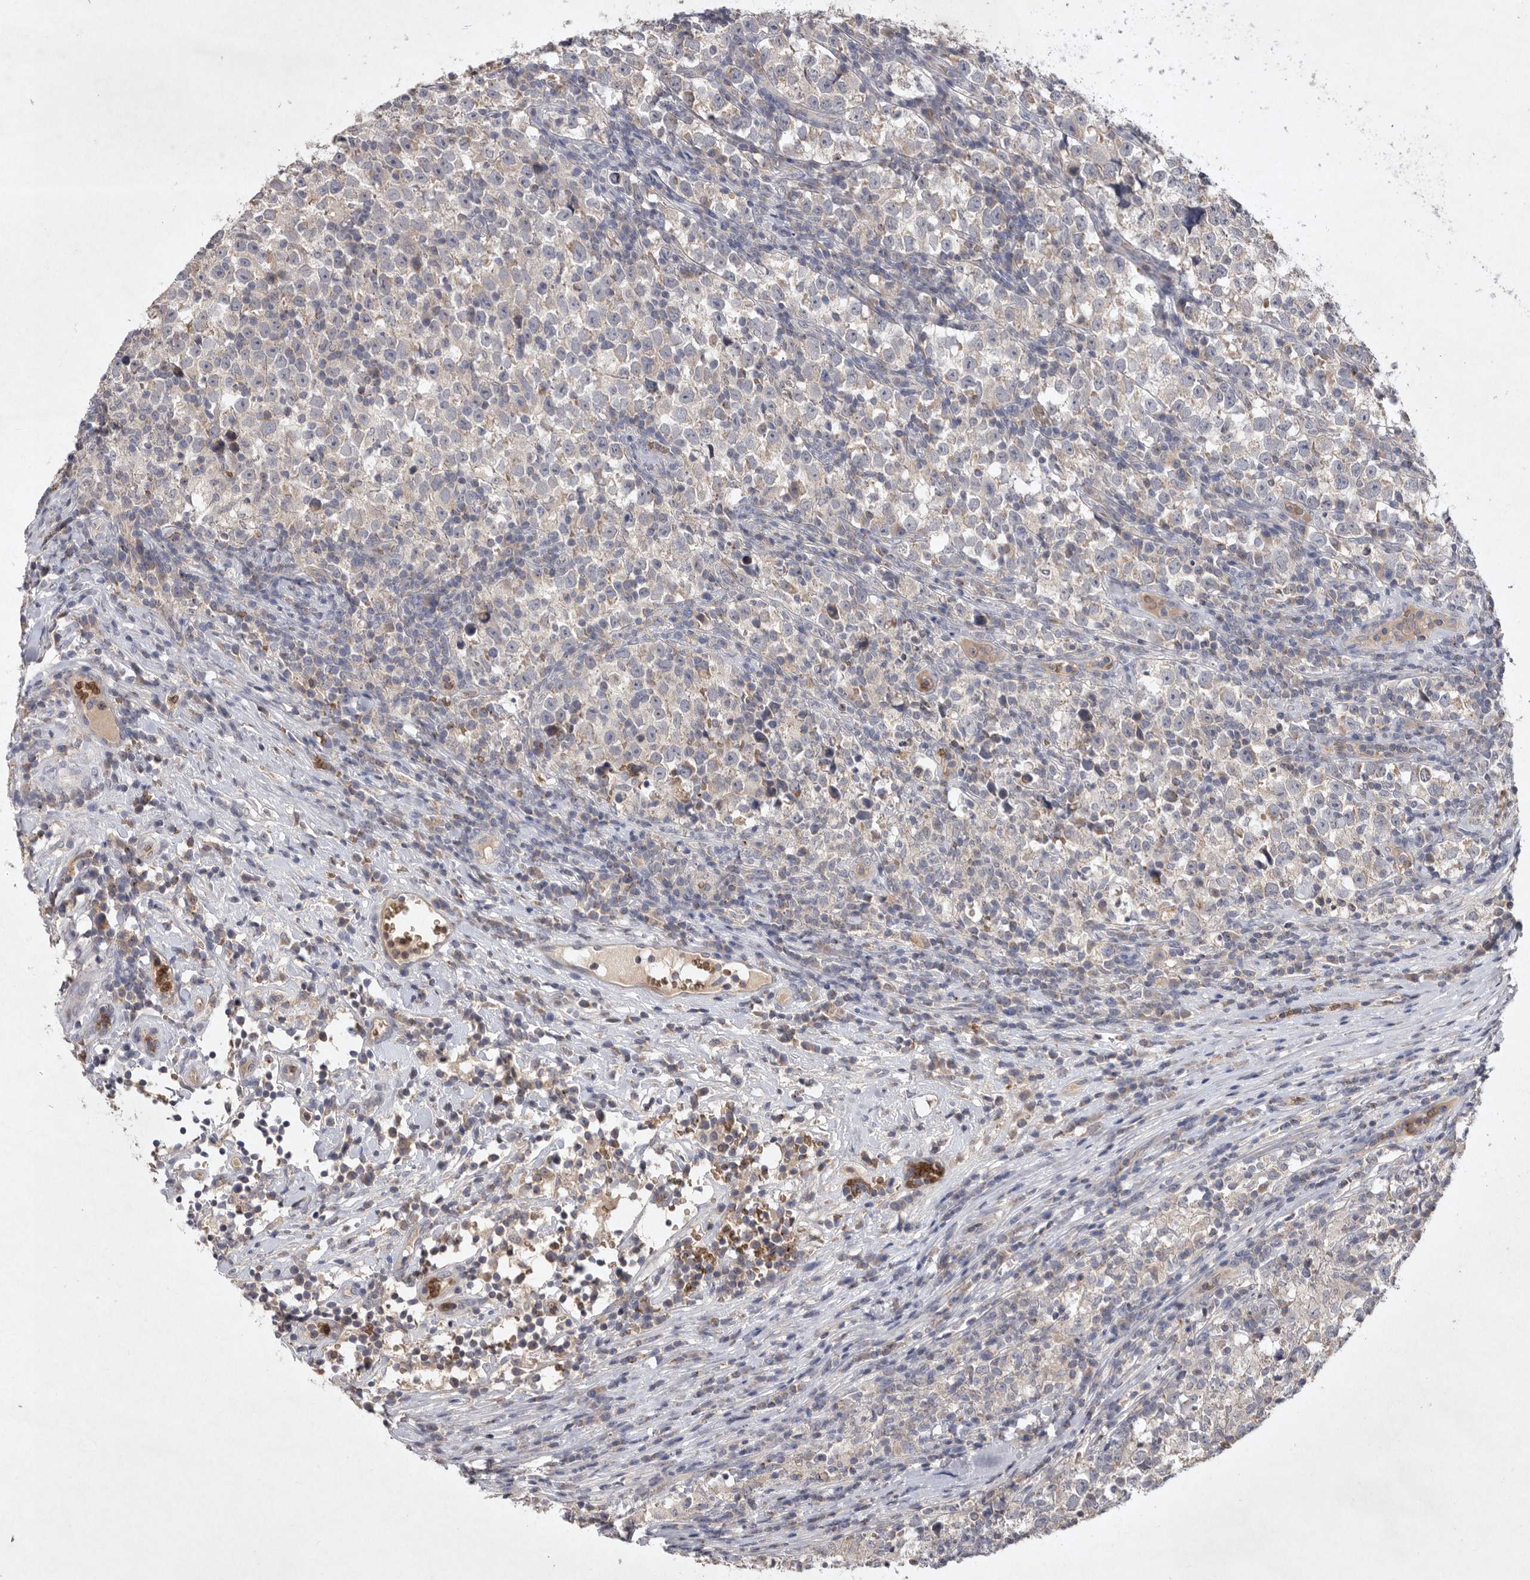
{"staining": {"intensity": "negative", "quantity": "none", "location": "none"}, "tissue": "testis cancer", "cell_type": "Tumor cells", "image_type": "cancer", "snomed": [{"axis": "morphology", "description": "Normal tissue, NOS"}, {"axis": "morphology", "description": "Seminoma, NOS"}, {"axis": "topography", "description": "Testis"}], "caption": "Tumor cells are negative for protein expression in human testis cancer.", "gene": "TNFSF14", "patient": {"sex": "male", "age": 43}}